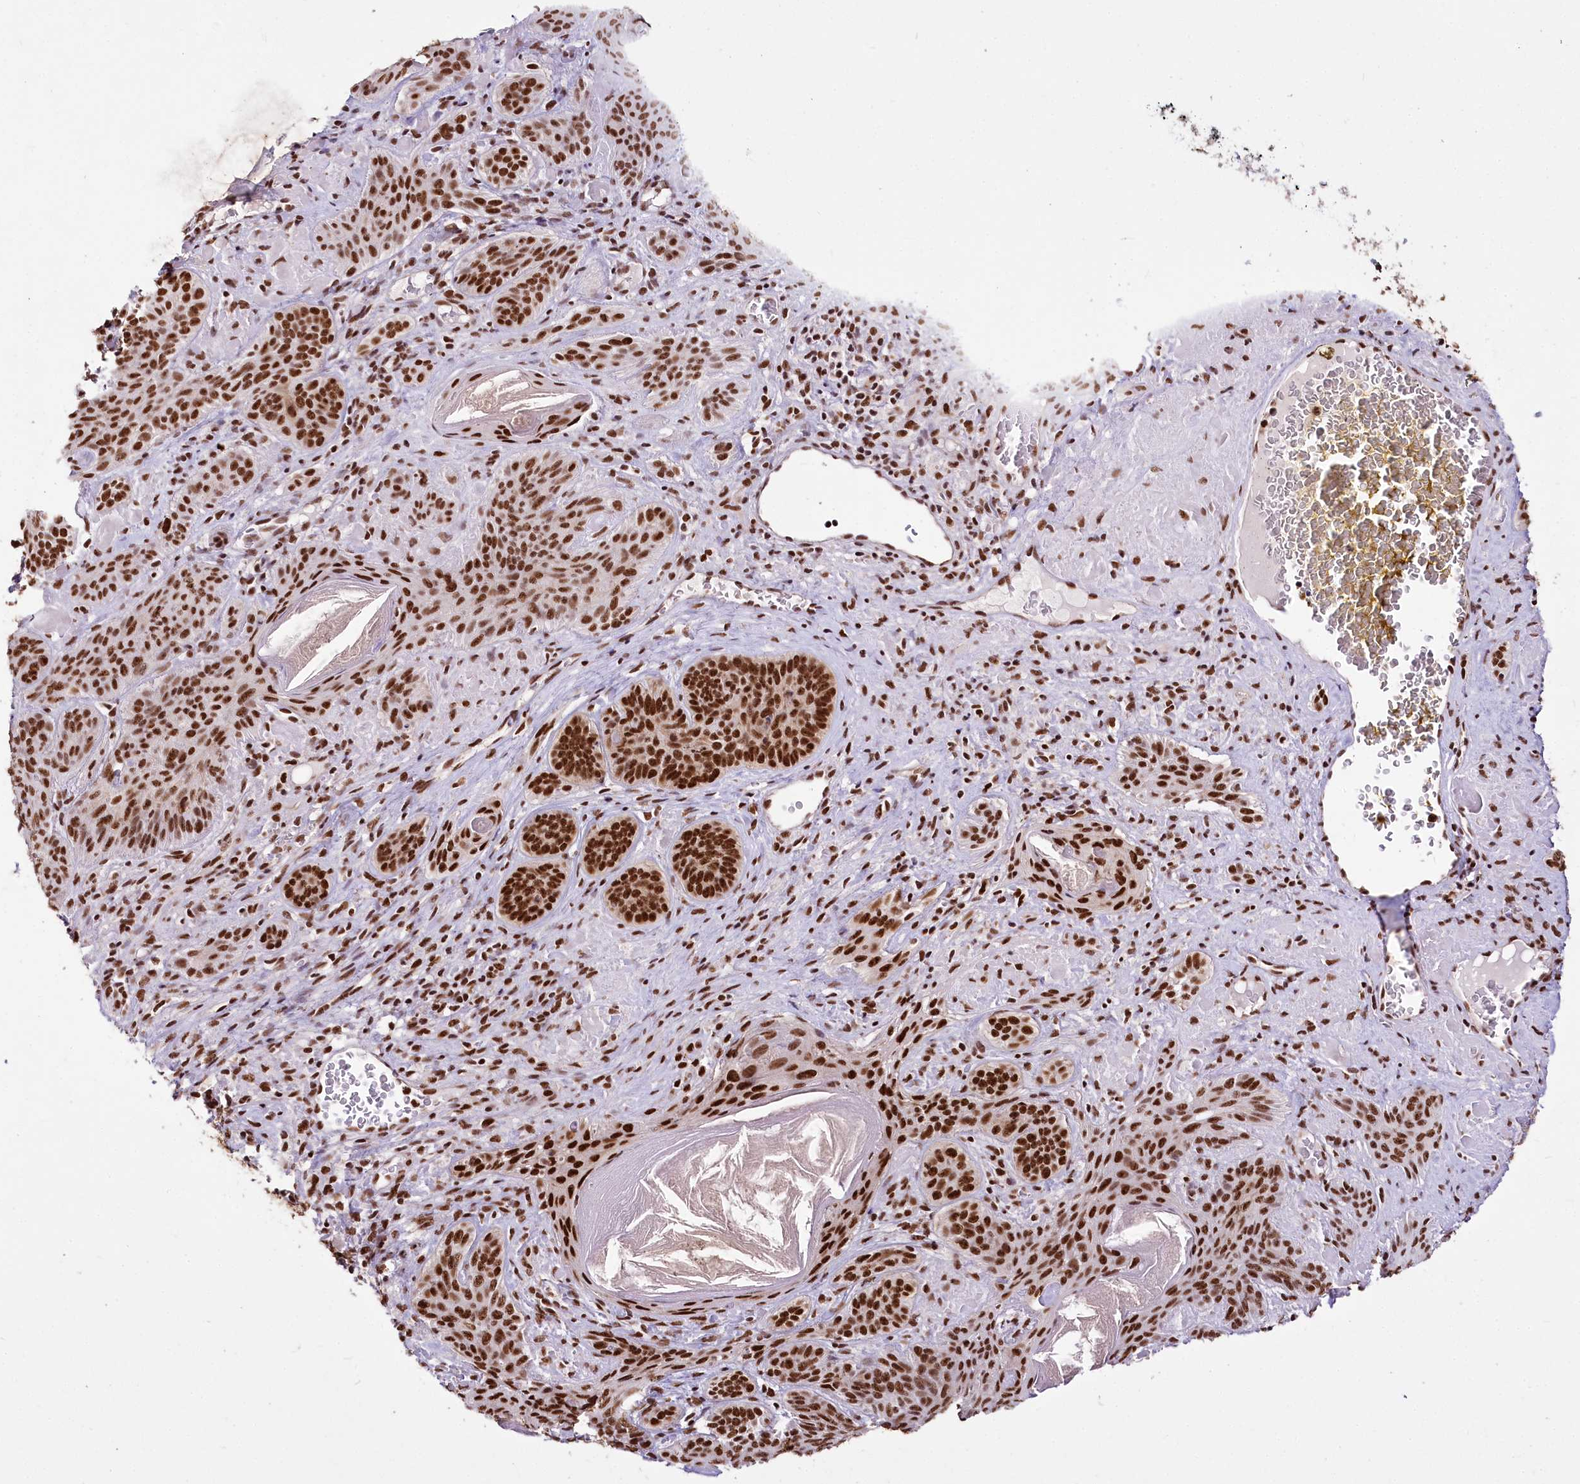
{"staining": {"intensity": "strong", "quantity": ">75%", "location": "nuclear"}, "tissue": "skin cancer", "cell_type": "Tumor cells", "image_type": "cancer", "snomed": [{"axis": "morphology", "description": "Basal cell carcinoma"}, {"axis": "topography", "description": "Skin"}], "caption": "Strong nuclear positivity for a protein is identified in about >75% of tumor cells of skin cancer (basal cell carcinoma) using immunohistochemistry (IHC).", "gene": "SMARCE1", "patient": {"sex": "male", "age": 85}}